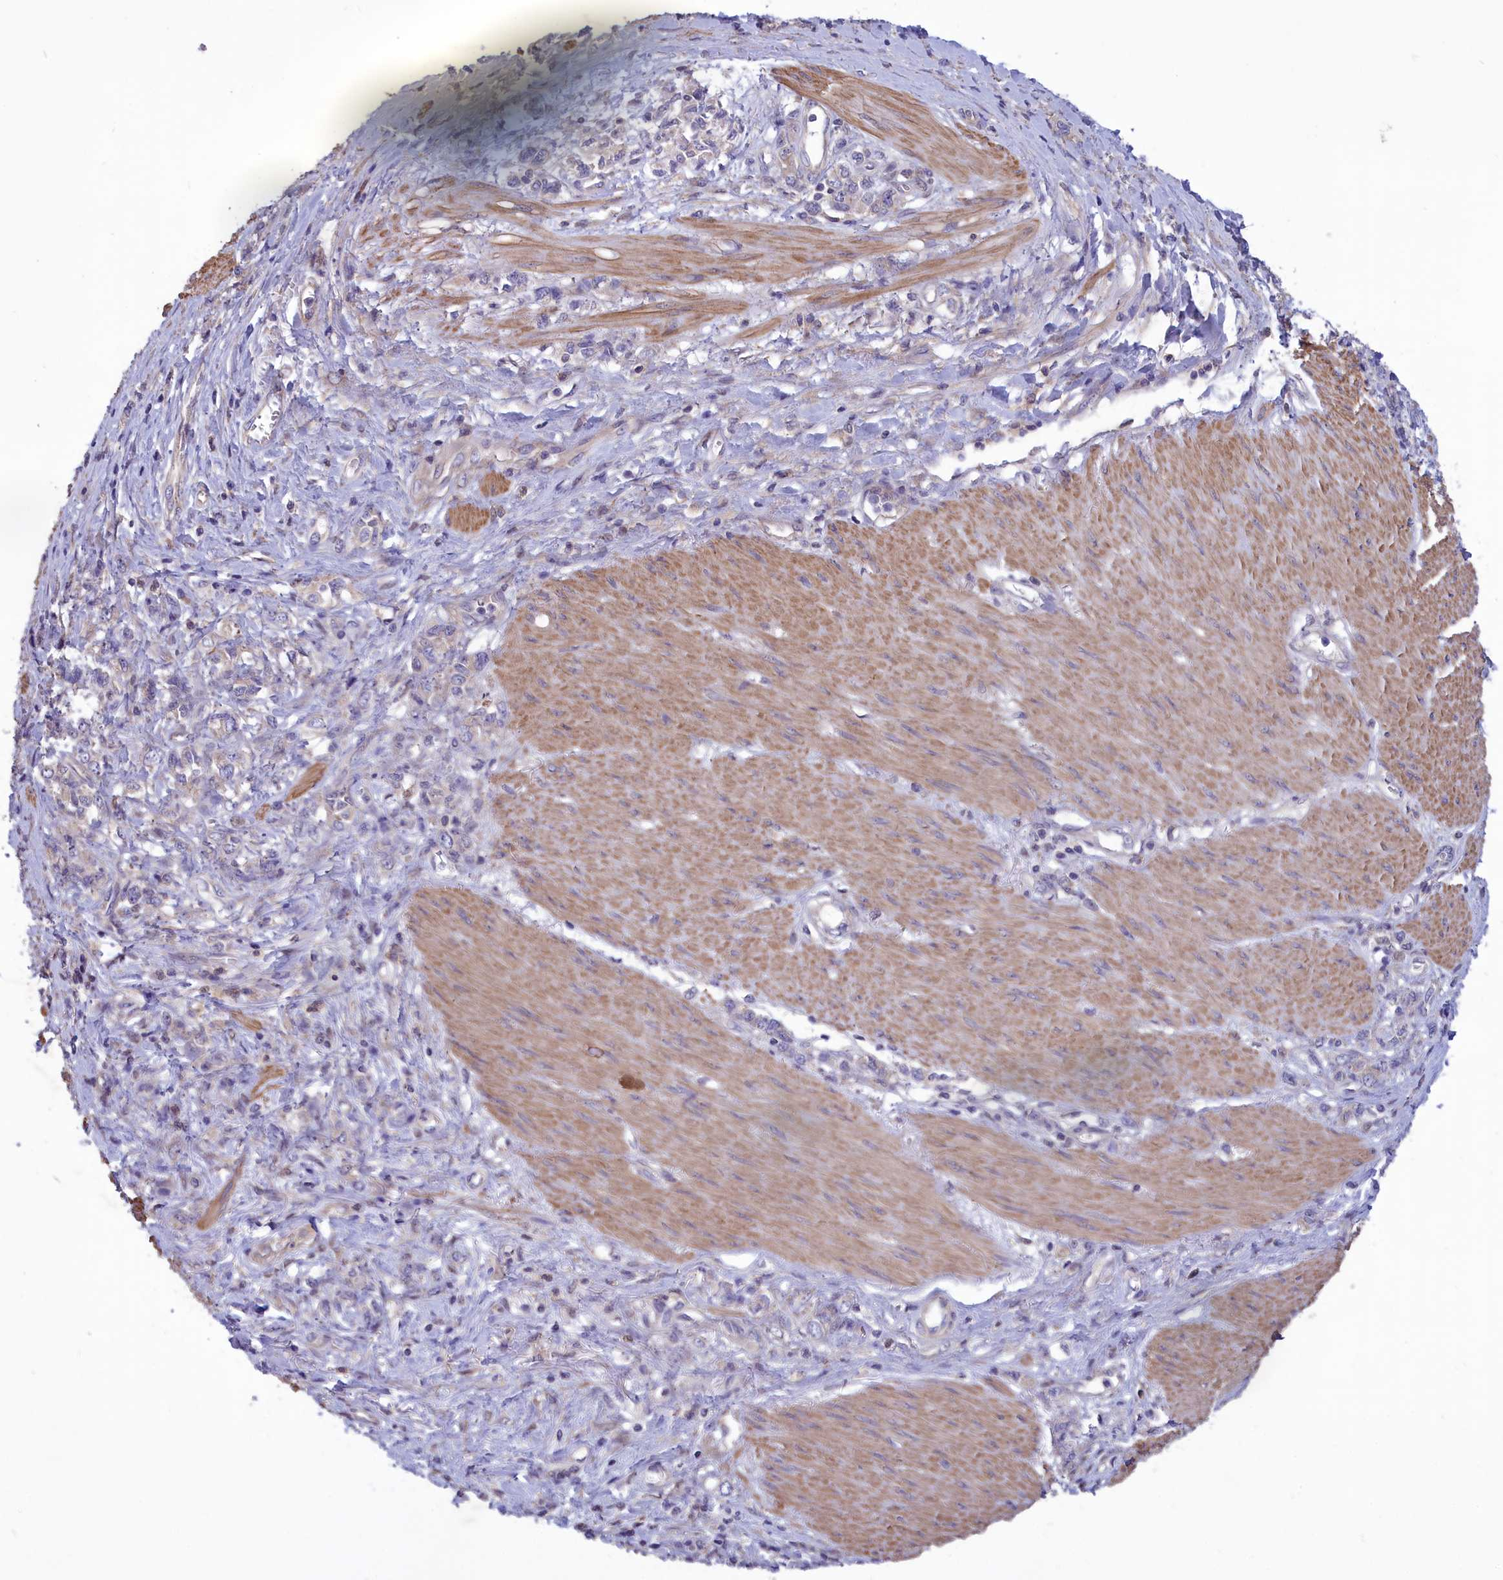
{"staining": {"intensity": "negative", "quantity": "none", "location": "none"}, "tissue": "stomach cancer", "cell_type": "Tumor cells", "image_type": "cancer", "snomed": [{"axis": "morphology", "description": "Adenocarcinoma, NOS"}, {"axis": "topography", "description": "Stomach"}], "caption": "Protein analysis of stomach adenocarcinoma reveals no significant positivity in tumor cells.", "gene": "AMDHD2", "patient": {"sex": "female", "age": 76}}